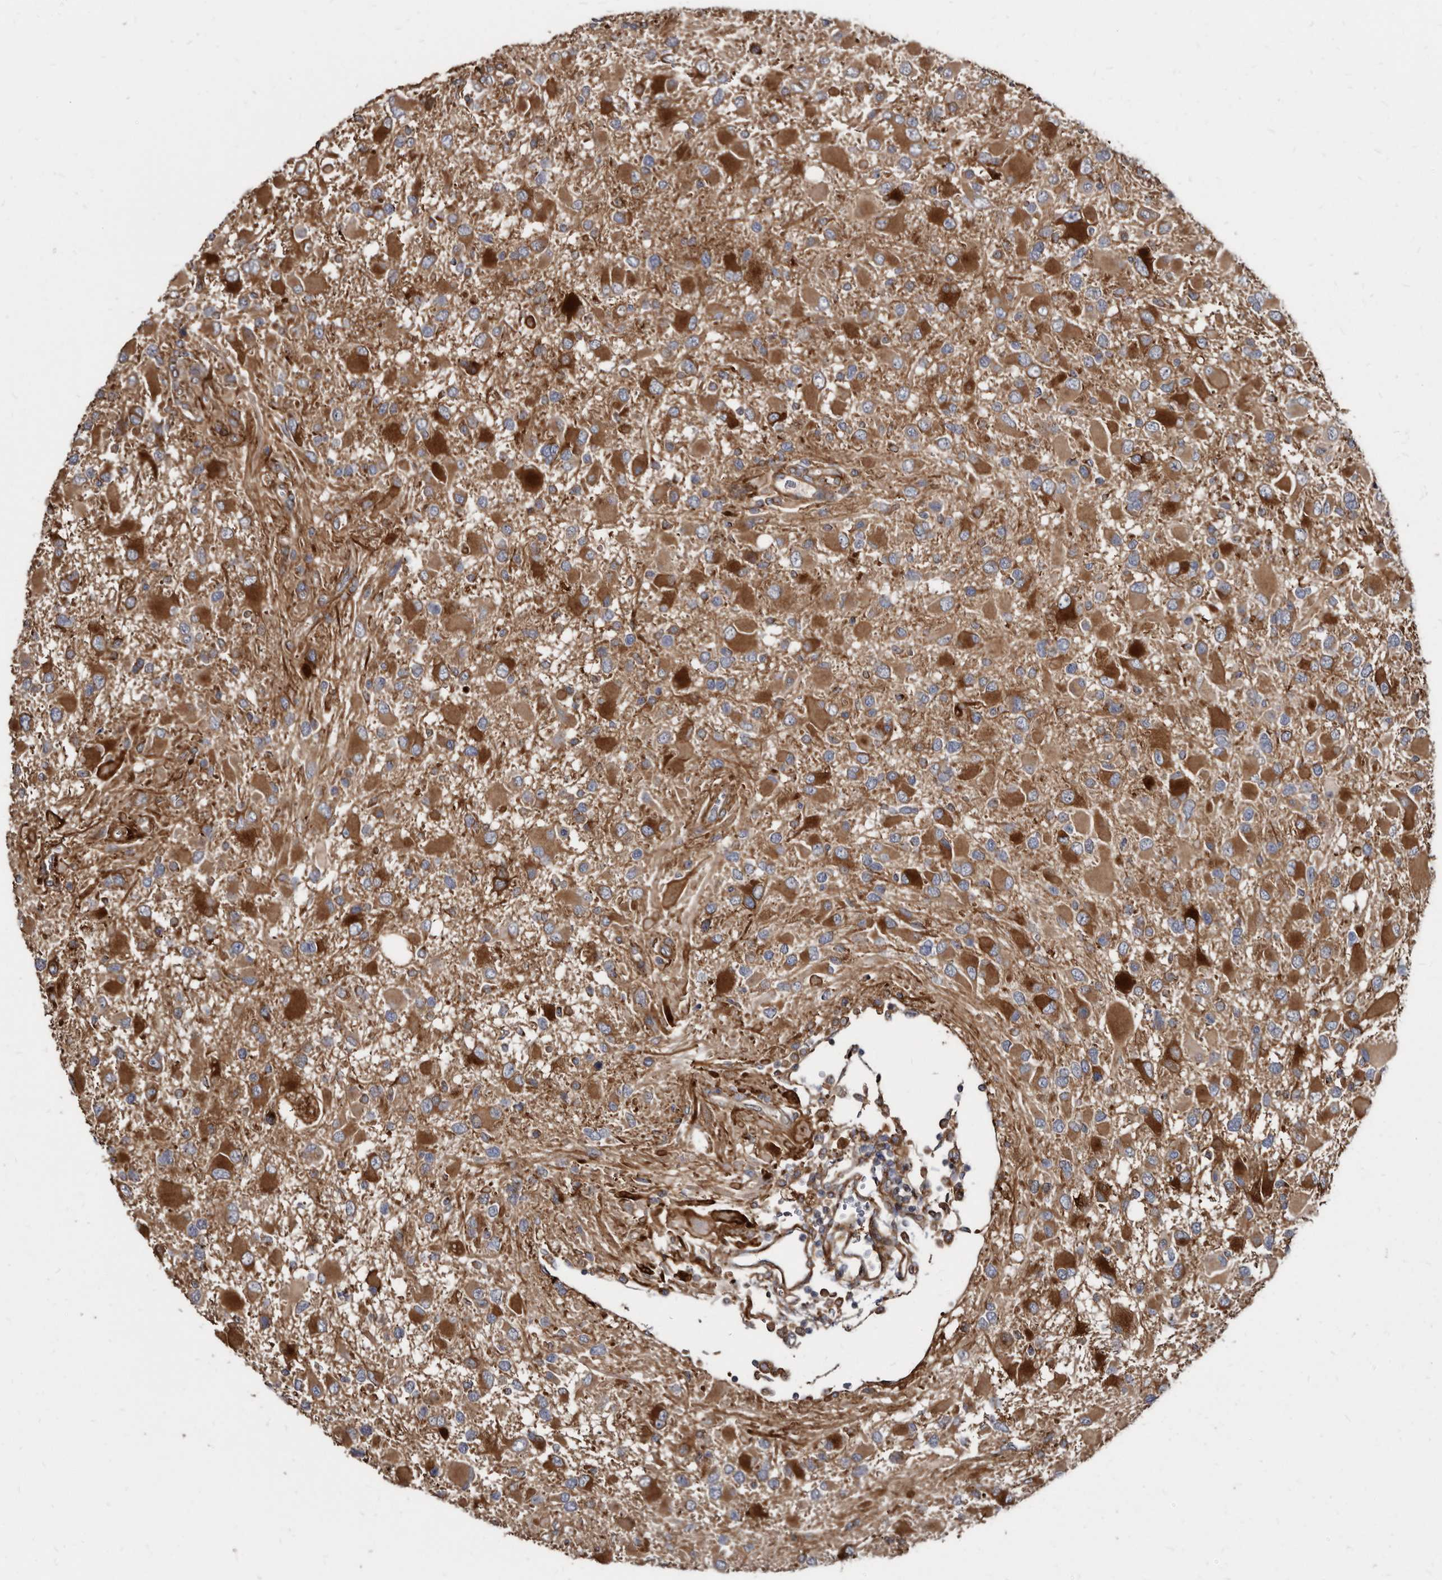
{"staining": {"intensity": "strong", "quantity": "25%-75%", "location": "cytoplasmic/membranous"}, "tissue": "glioma", "cell_type": "Tumor cells", "image_type": "cancer", "snomed": [{"axis": "morphology", "description": "Glioma, malignant, High grade"}, {"axis": "topography", "description": "Brain"}], "caption": "Immunohistochemistry image of neoplastic tissue: human glioma stained using immunohistochemistry displays high levels of strong protein expression localized specifically in the cytoplasmic/membranous of tumor cells, appearing as a cytoplasmic/membranous brown color.", "gene": "KCTD20", "patient": {"sex": "male", "age": 53}}